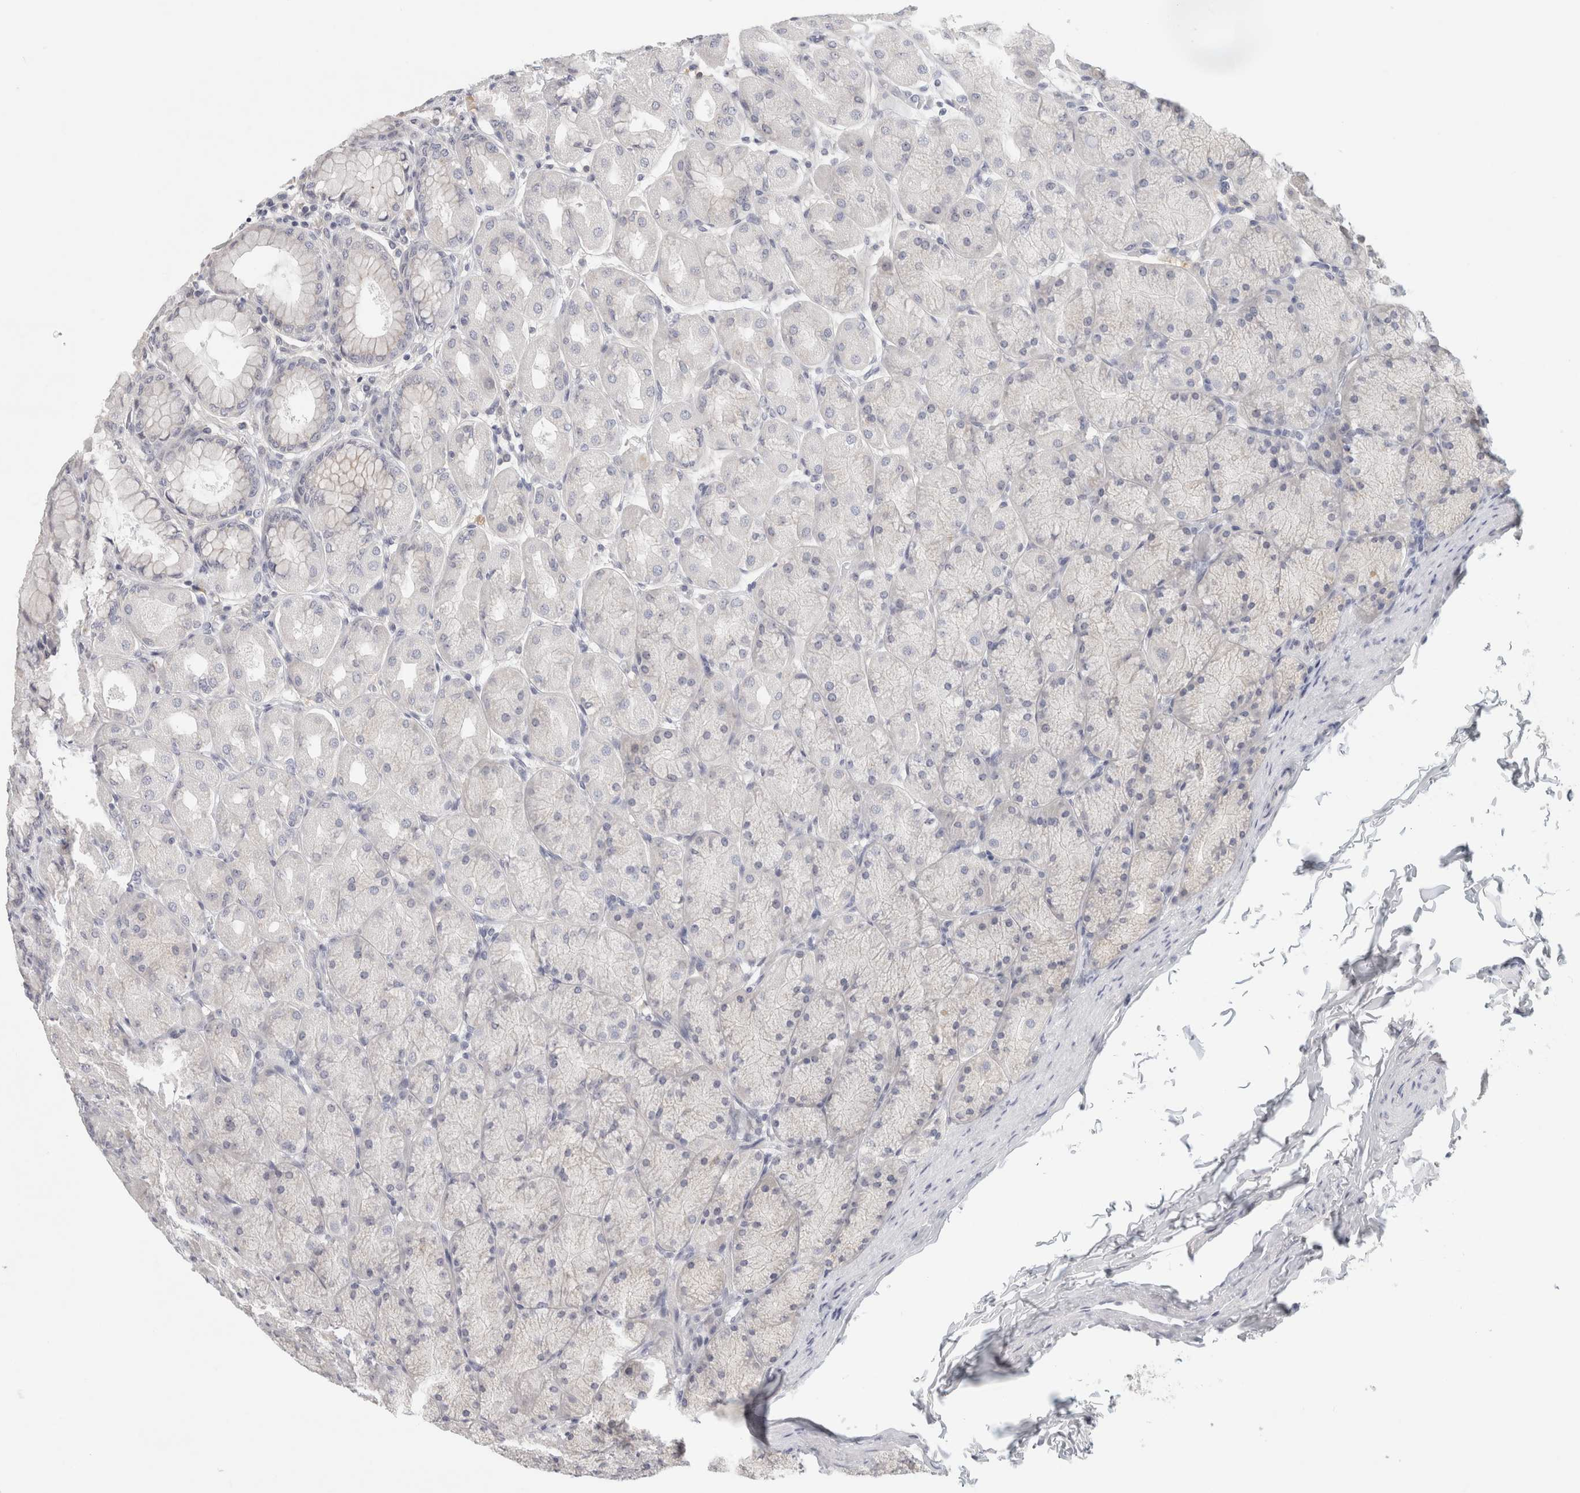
{"staining": {"intensity": "weak", "quantity": "25%-75%", "location": "cytoplasmic/membranous"}, "tissue": "stomach", "cell_type": "Glandular cells", "image_type": "normal", "snomed": [{"axis": "morphology", "description": "Normal tissue, NOS"}, {"axis": "topography", "description": "Stomach, upper"}], "caption": "High-power microscopy captured an immunohistochemistry photomicrograph of normal stomach, revealing weak cytoplasmic/membranous positivity in approximately 25%-75% of glandular cells. Ihc stains the protein of interest in brown and the nuclei are stained blue.", "gene": "STK31", "patient": {"sex": "female", "age": 56}}